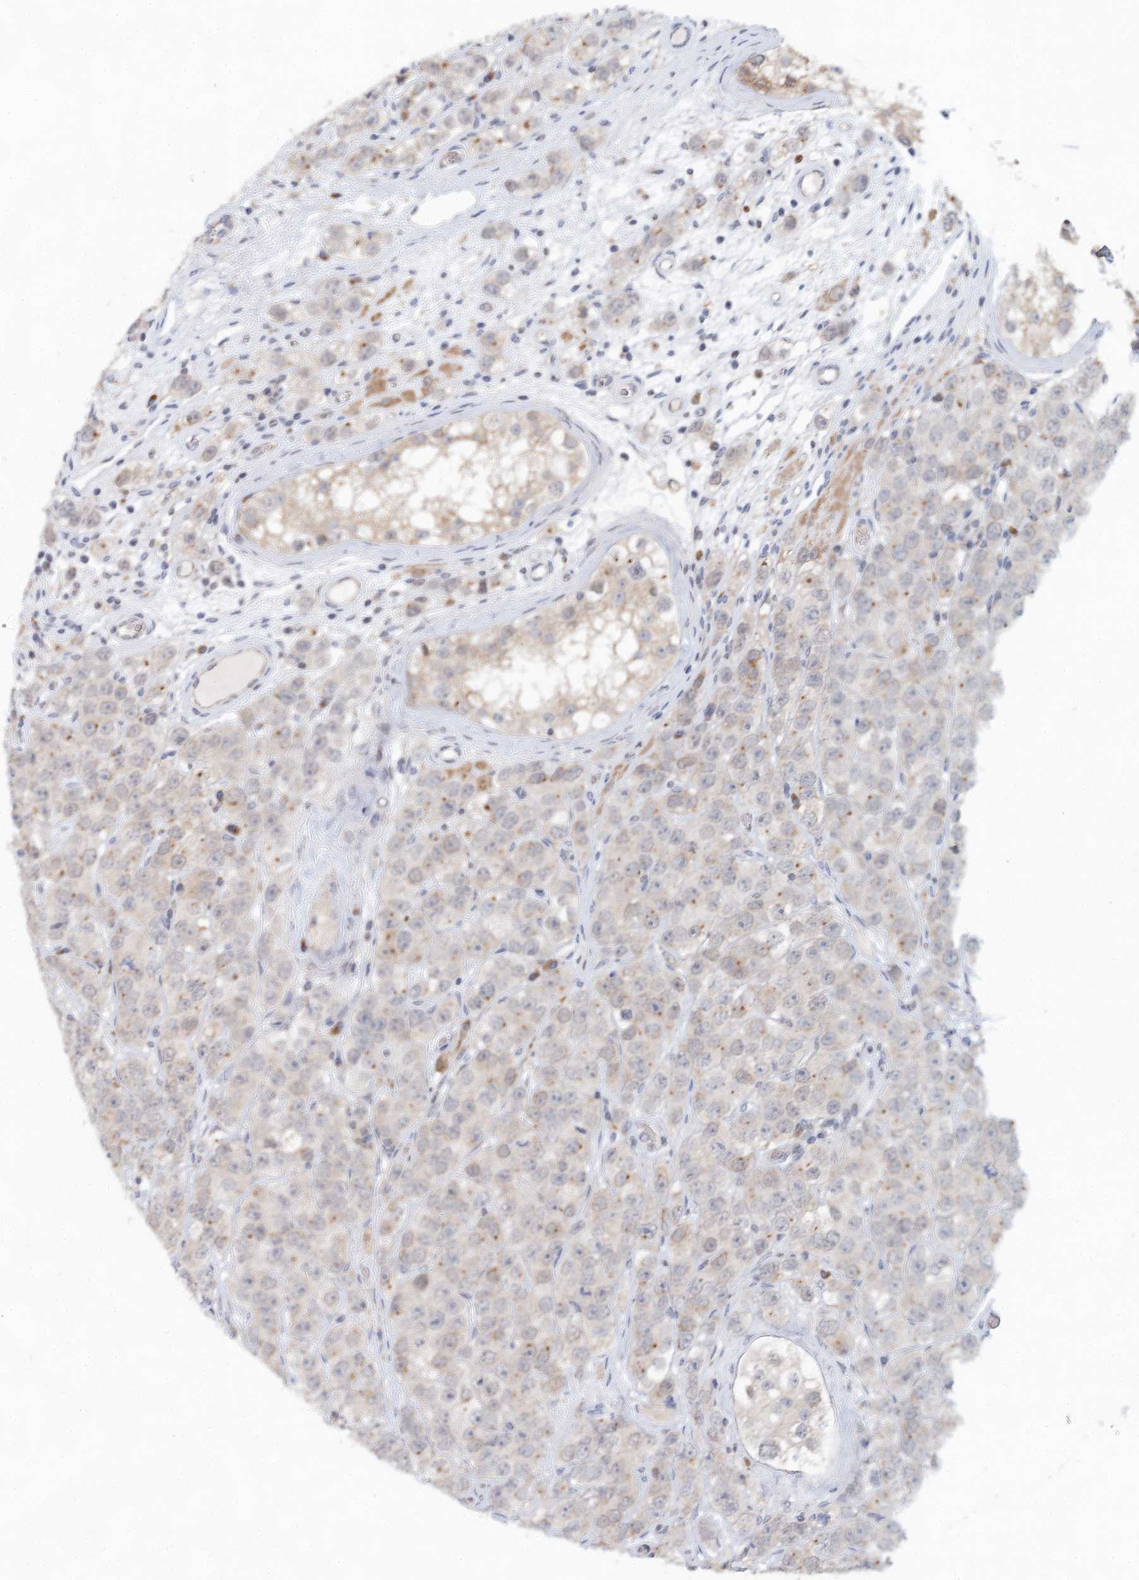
{"staining": {"intensity": "weak", "quantity": "<25%", "location": "cytoplasmic/membranous"}, "tissue": "testis cancer", "cell_type": "Tumor cells", "image_type": "cancer", "snomed": [{"axis": "morphology", "description": "Seminoma, NOS"}, {"axis": "topography", "description": "Testis"}], "caption": "Immunohistochemical staining of human testis cancer (seminoma) displays no significant expression in tumor cells.", "gene": "BLTP1", "patient": {"sex": "male", "age": 28}}